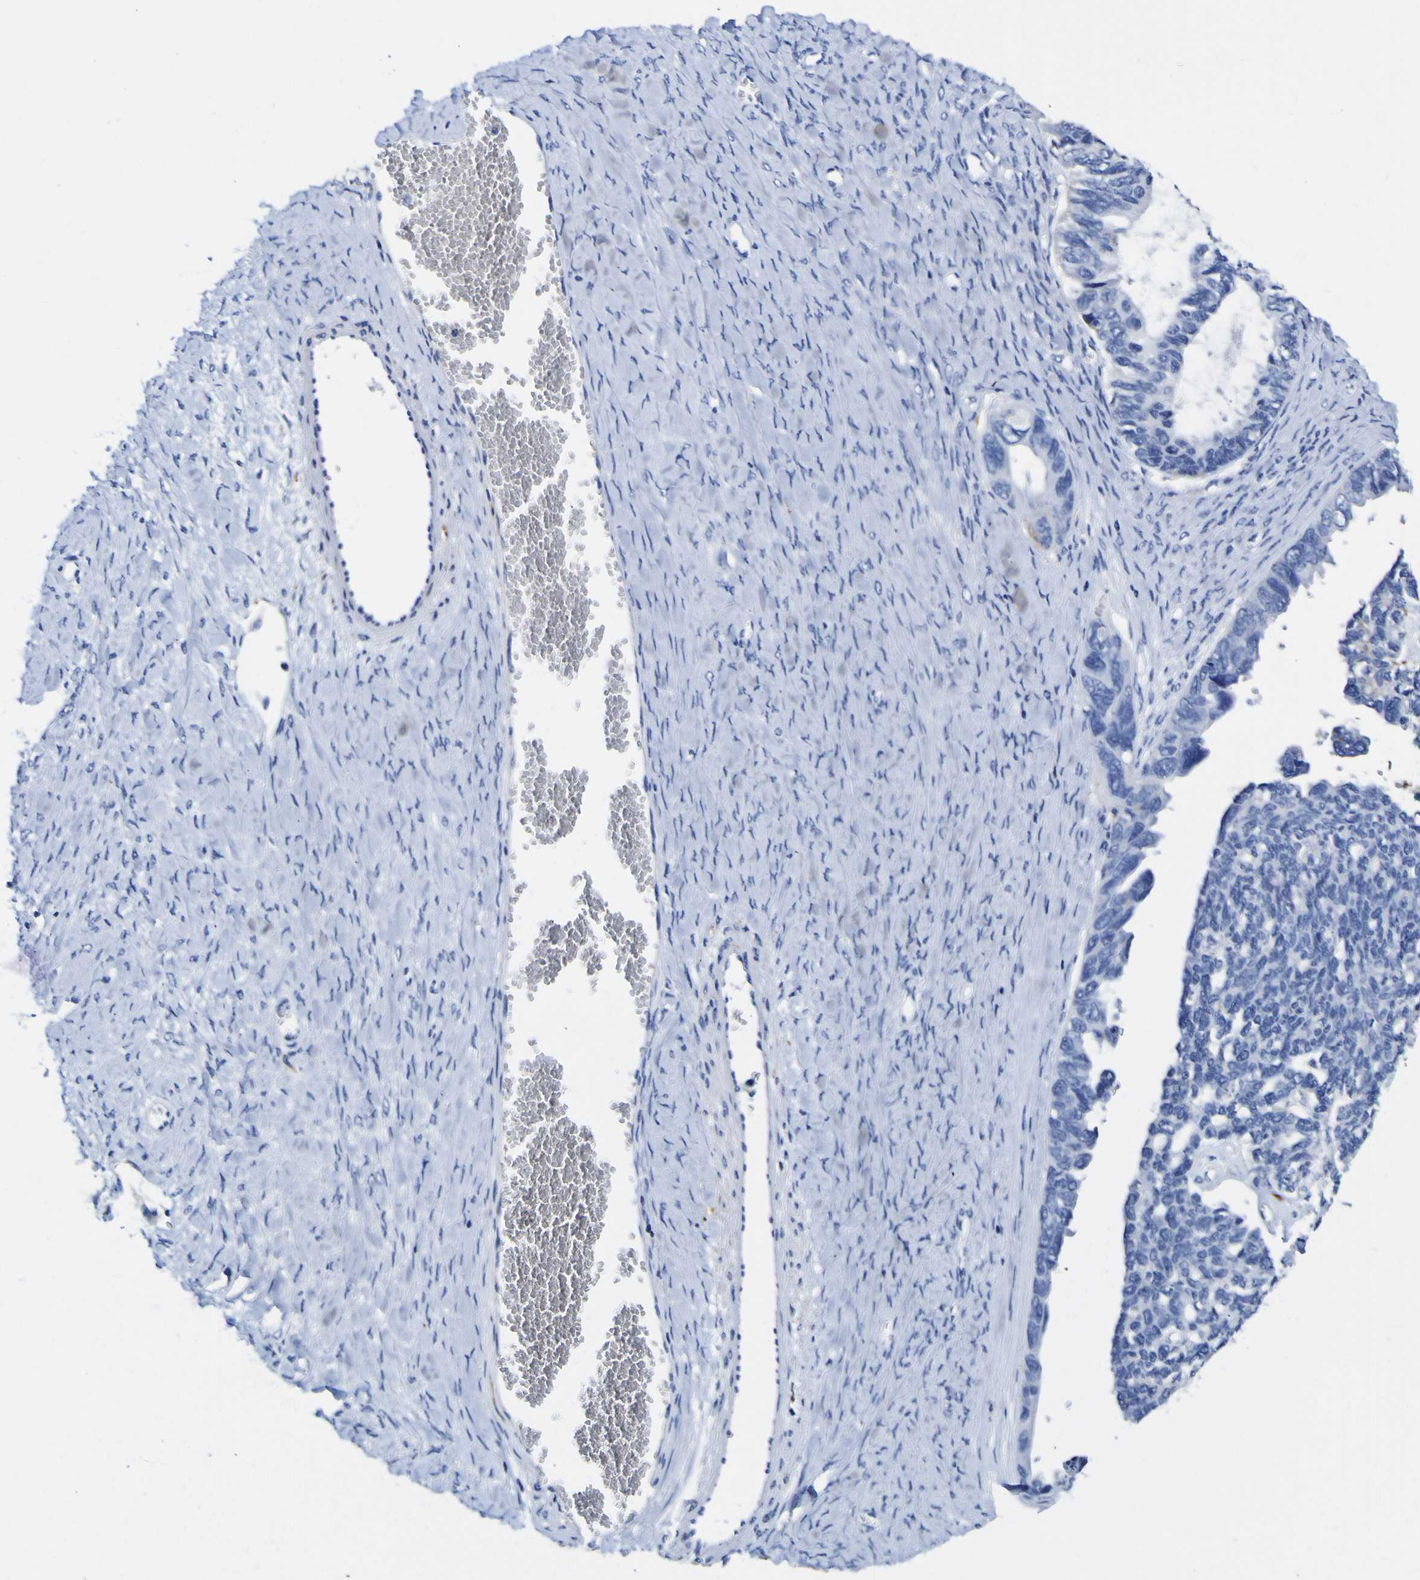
{"staining": {"intensity": "negative", "quantity": "none", "location": "none"}, "tissue": "ovarian cancer", "cell_type": "Tumor cells", "image_type": "cancer", "snomed": [{"axis": "morphology", "description": "Cystadenocarcinoma, serous, NOS"}, {"axis": "topography", "description": "Ovary"}], "caption": "Ovarian cancer (serous cystadenocarcinoma) stained for a protein using immunohistochemistry (IHC) demonstrates no staining tumor cells.", "gene": "HLA-DQA1", "patient": {"sex": "female", "age": 79}}